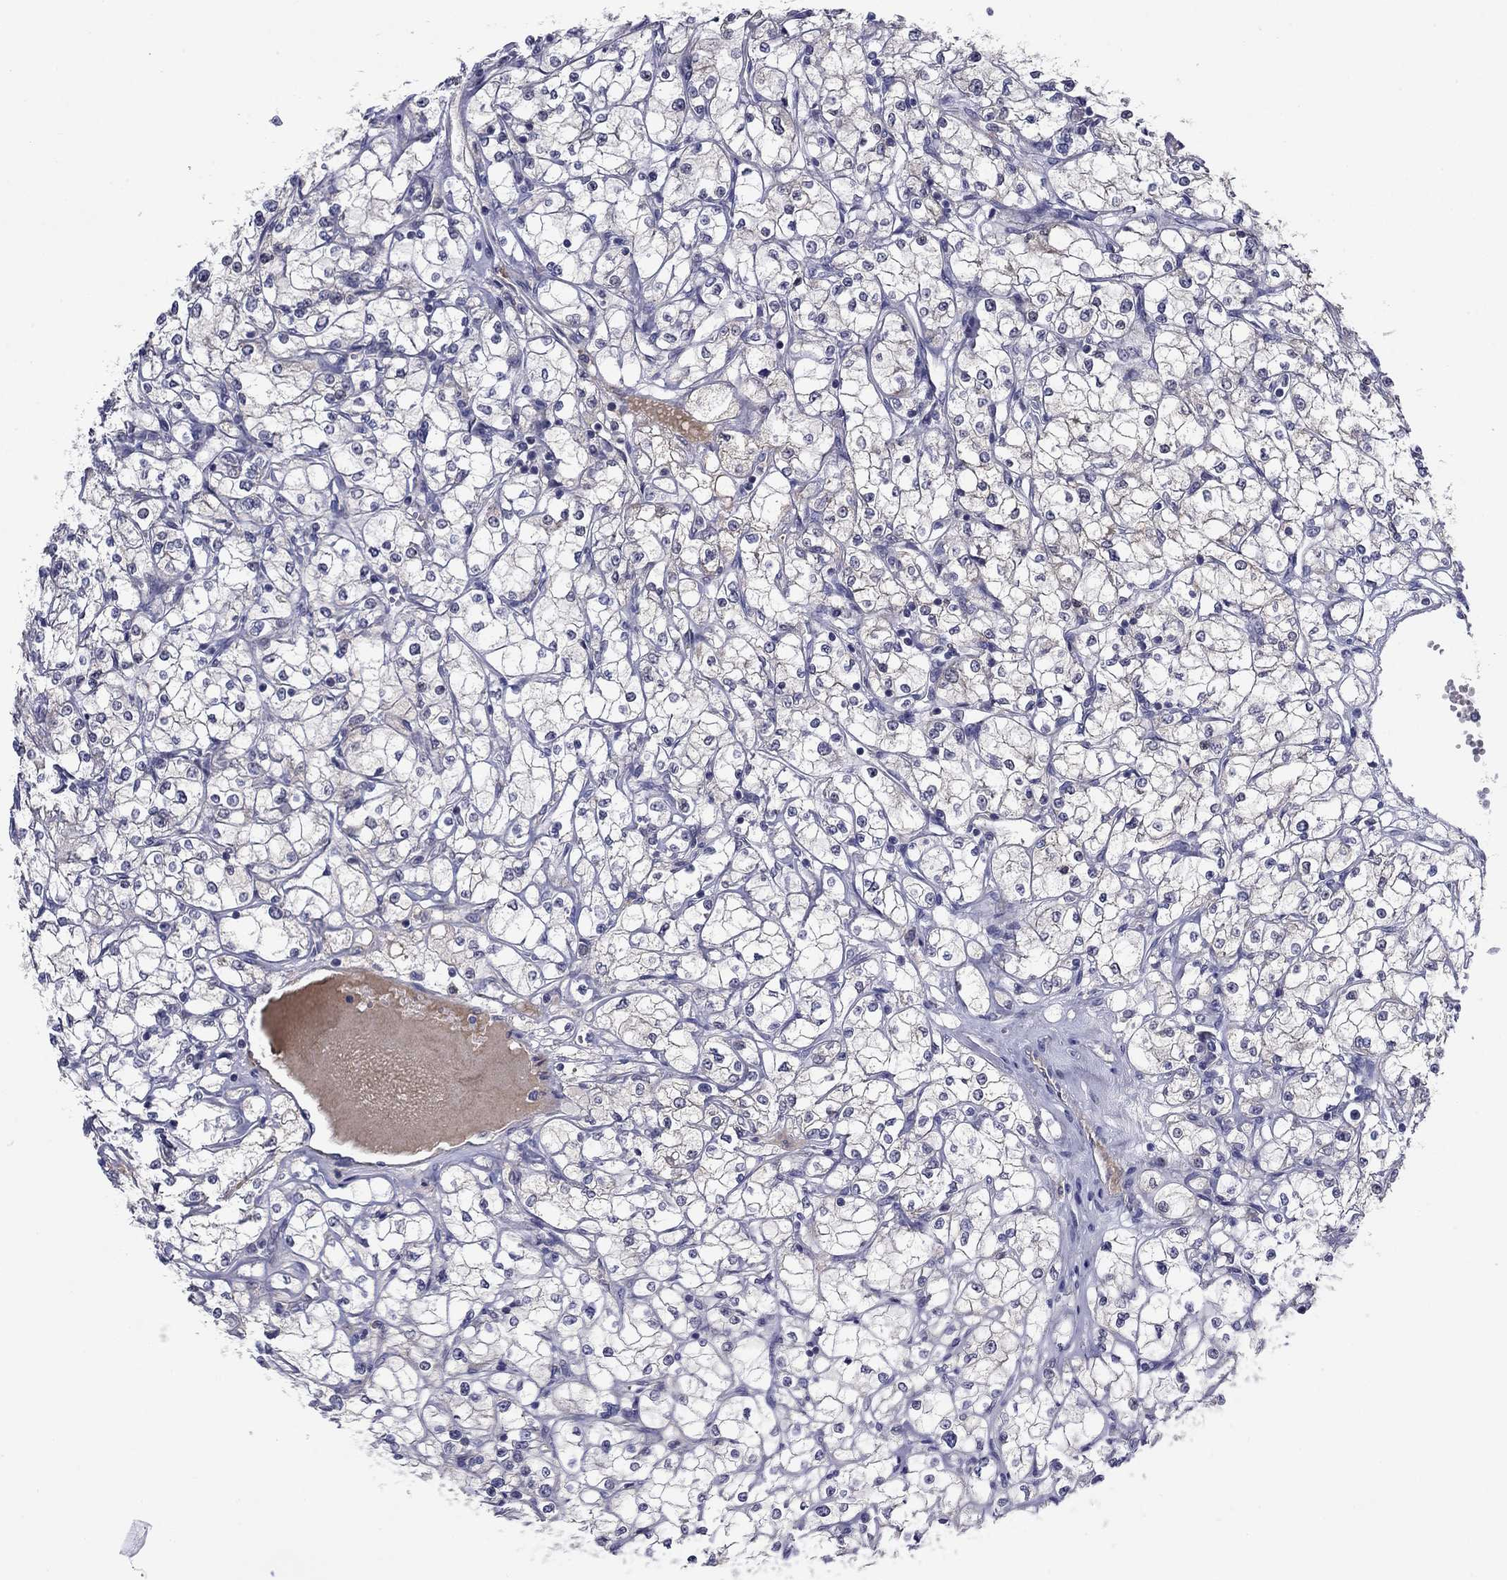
{"staining": {"intensity": "negative", "quantity": "none", "location": "none"}, "tissue": "renal cancer", "cell_type": "Tumor cells", "image_type": "cancer", "snomed": [{"axis": "morphology", "description": "Adenocarcinoma, NOS"}, {"axis": "topography", "description": "Kidney"}], "caption": "A high-resolution photomicrograph shows IHC staining of renal cancer, which exhibits no significant positivity in tumor cells.", "gene": "GRHPR", "patient": {"sex": "male", "age": 67}}